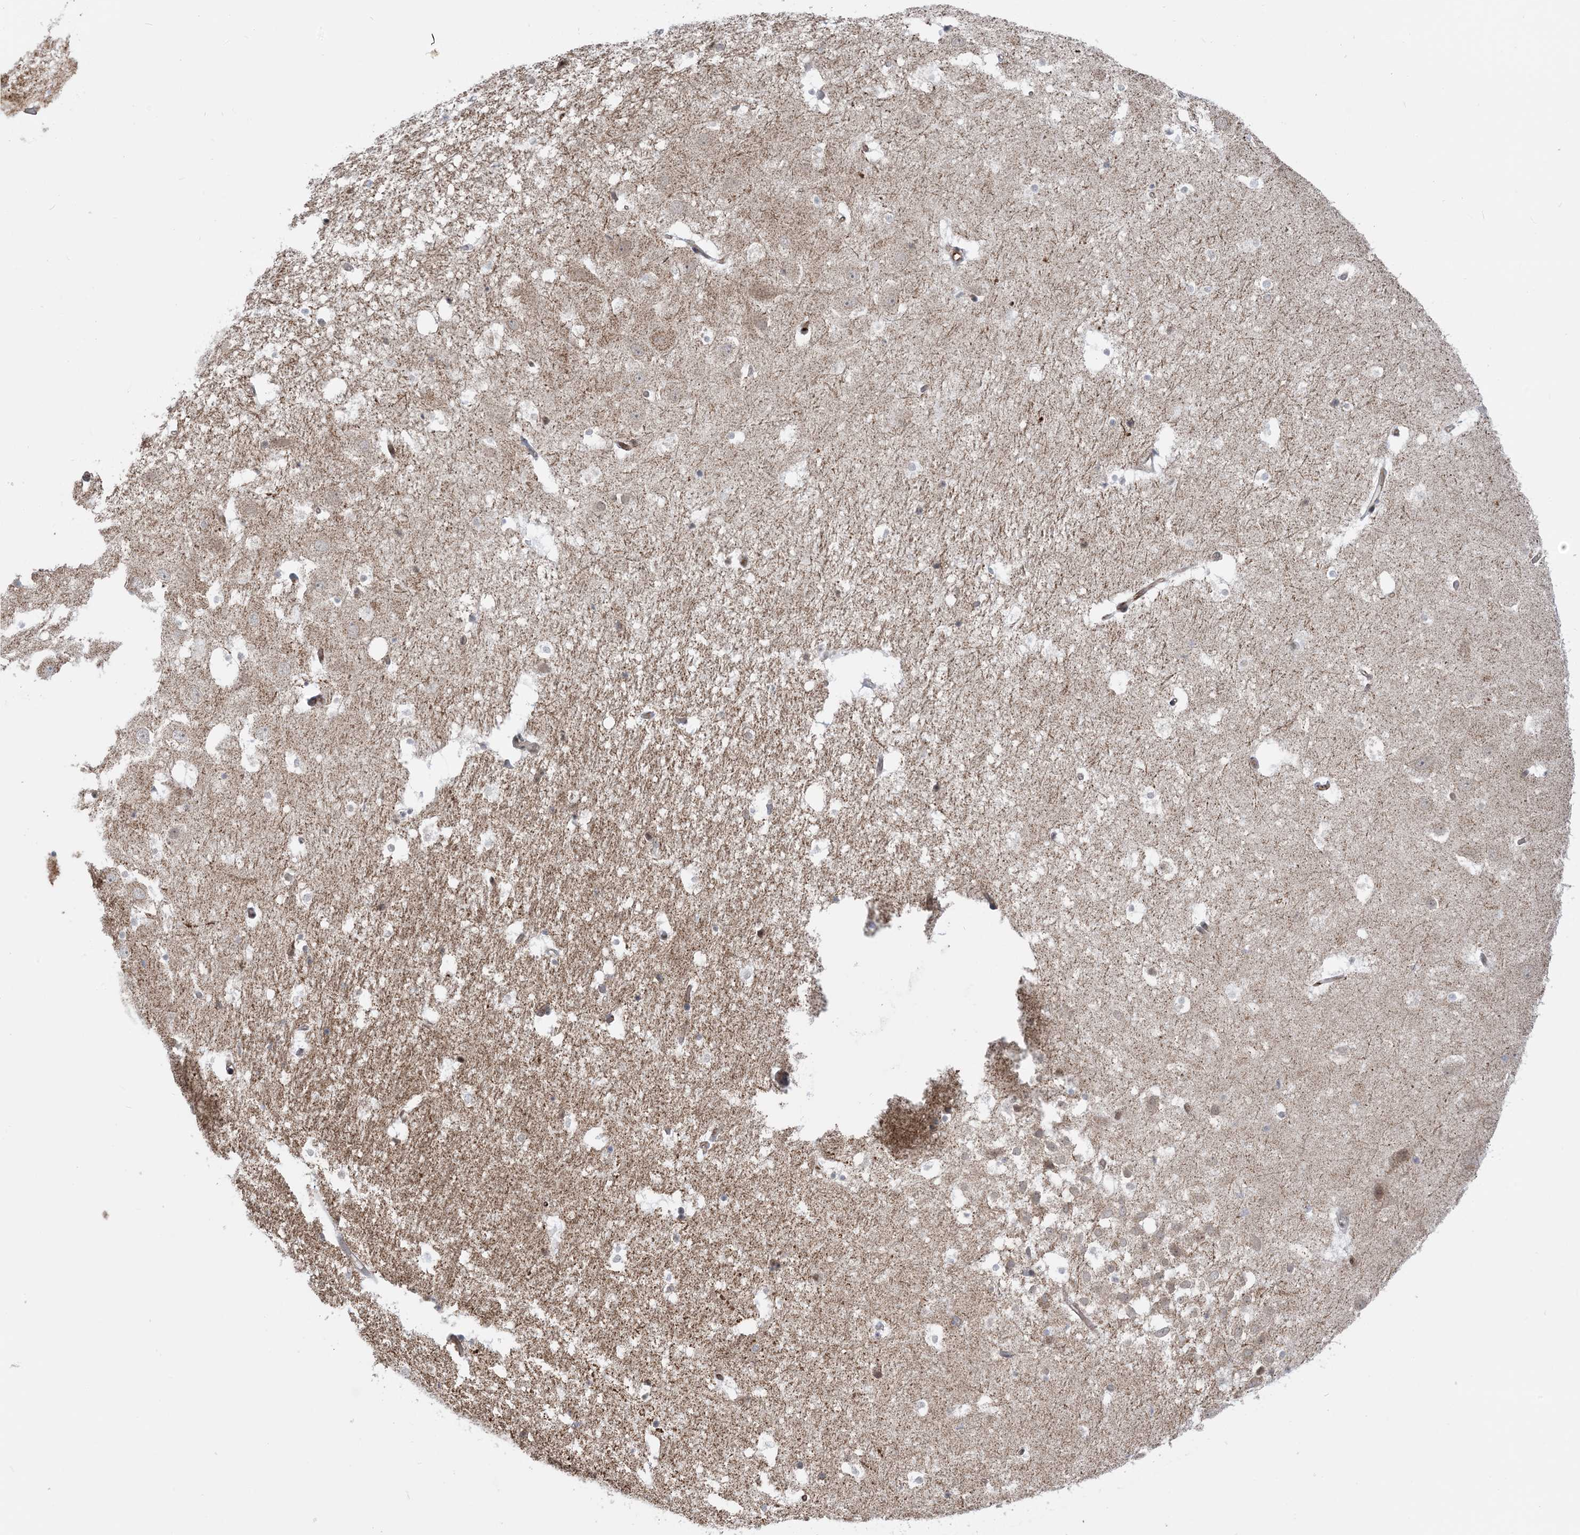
{"staining": {"intensity": "negative", "quantity": "none", "location": "none"}, "tissue": "hippocampus", "cell_type": "Glial cells", "image_type": "normal", "snomed": [{"axis": "morphology", "description": "Normal tissue, NOS"}, {"axis": "topography", "description": "Hippocampus"}], "caption": "This is an immunohistochemistry (IHC) photomicrograph of unremarkable hippocampus. There is no positivity in glial cells.", "gene": "CASP4", "patient": {"sex": "female", "age": 52}}